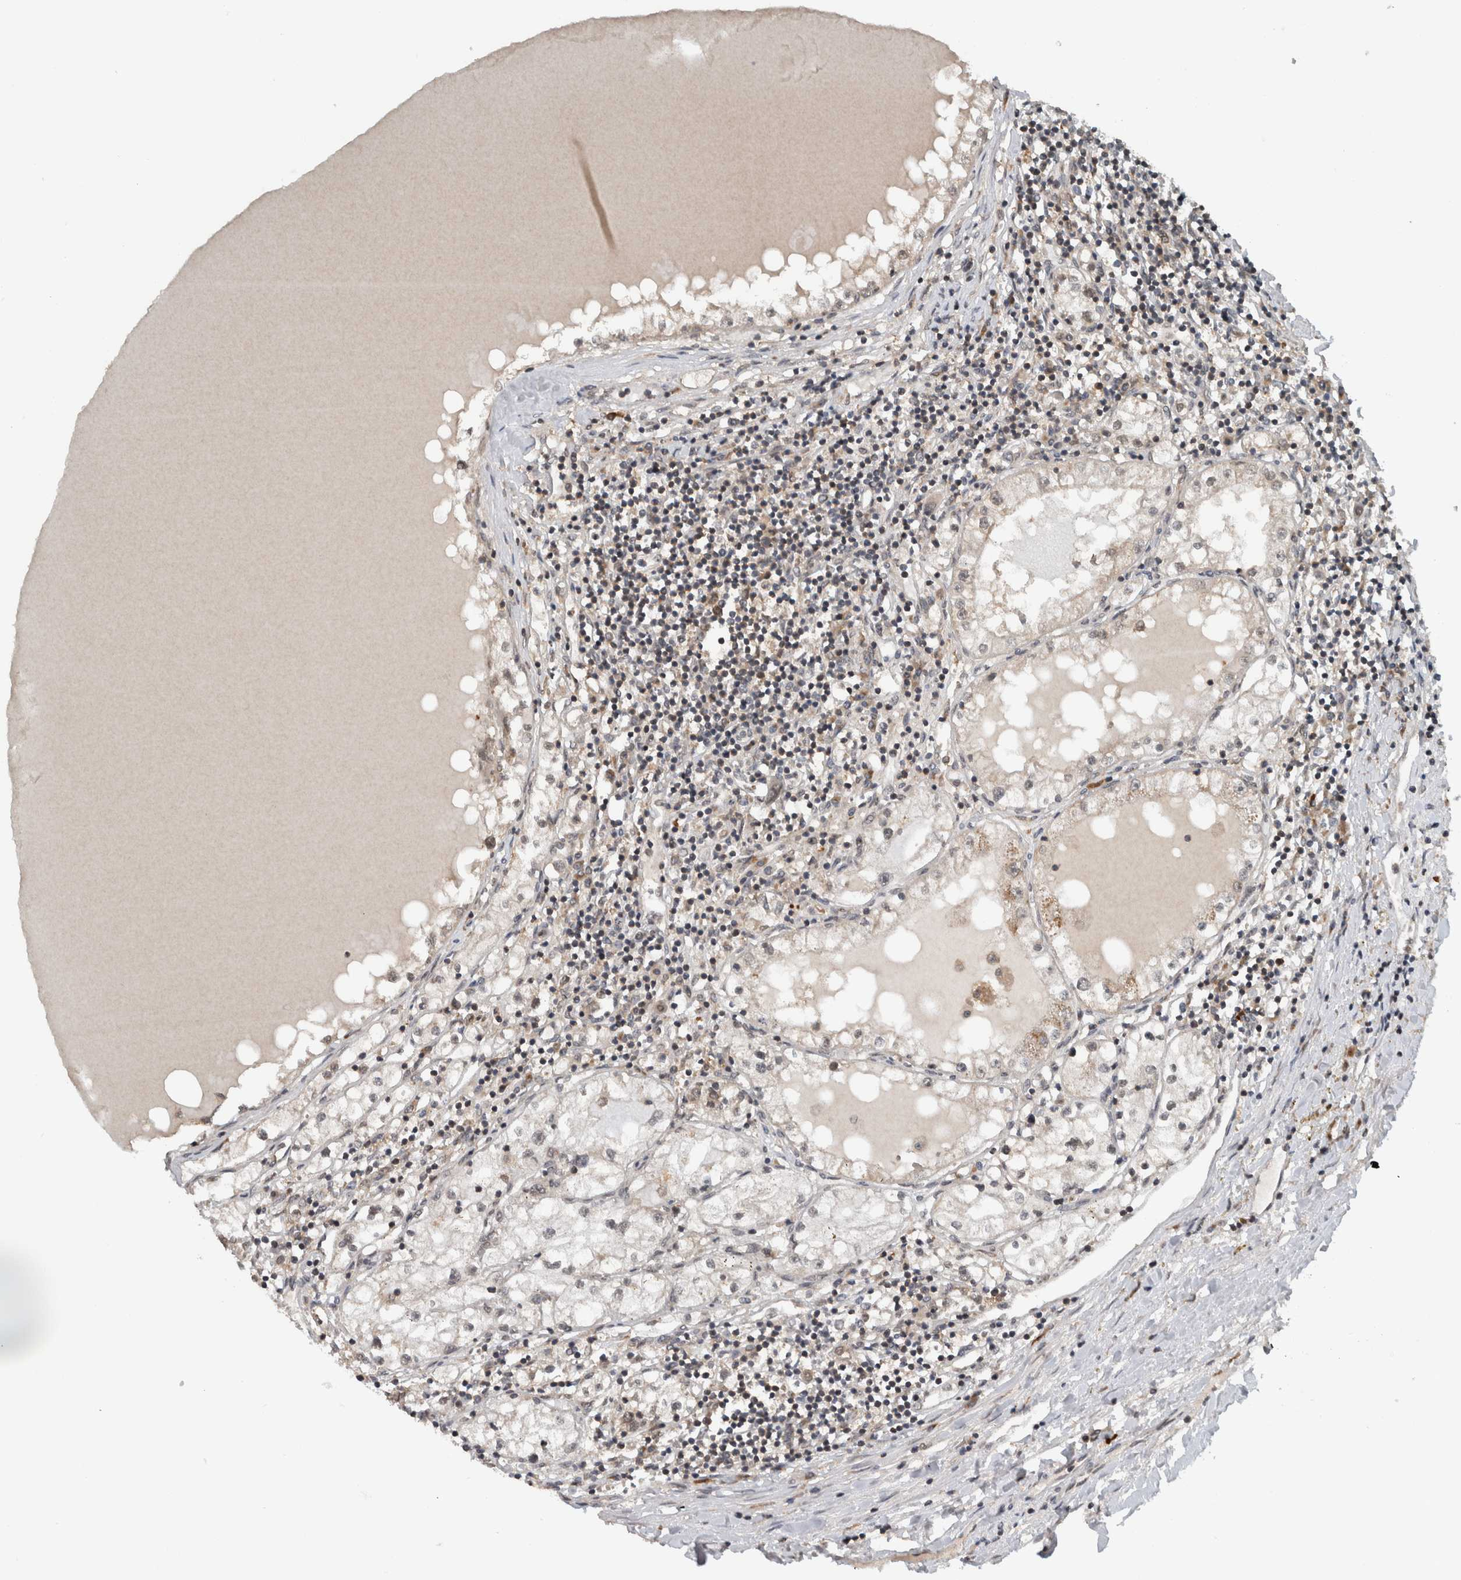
{"staining": {"intensity": "weak", "quantity": "25%-75%", "location": "cytoplasmic/membranous"}, "tissue": "renal cancer", "cell_type": "Tumor cells", "image_type": "cancer", "snomed": [{"axis": "morphology", "description": "Adenocarcinoma, NOS"}, {"axis": "topography", "description": "Kidney"}], "caption": "The histopathology image exhibits a brown stain indicating the presence of a protein in the cytoplasmic/membranous of tumor cells in renal cancer.", "gene": "SPAG7", "patient": {"sex": "male", "age": 68}}